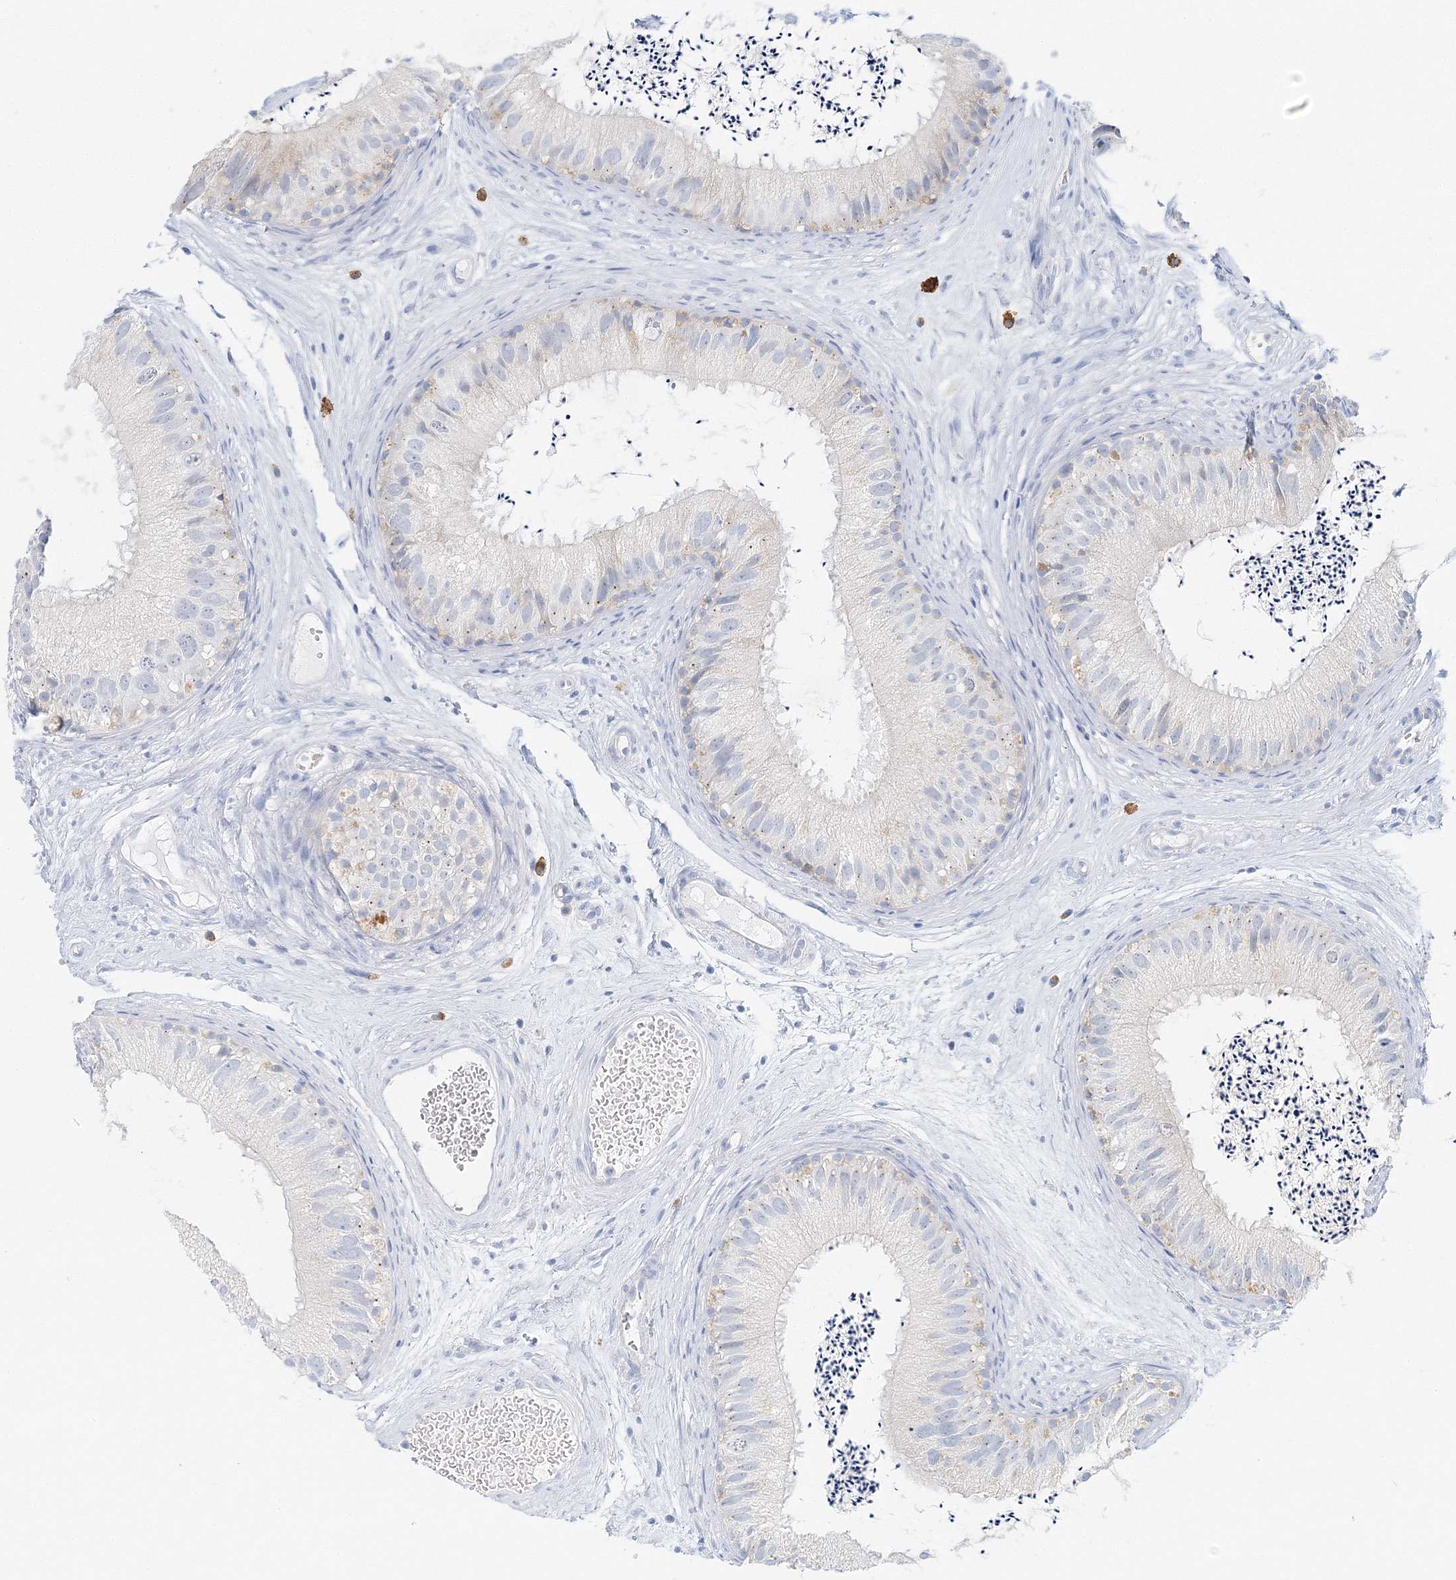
{"staining": {"intensity": "negative", "quantity": "none", "location": "none"}, "tissue": "epididymis", "cell_type": "Glandular cells", "image_type": "normal", "snomed": [{"axis": "morphology", "description": "Normal tissue, NOS"}, {"axis": "topography", "description": "Epididymis"}], "caption": "Immunohistochemistry (IHC) image of normal epididymis: epididymis stained with DAB (3,3'-diaminobenzidine) reveals no significant protein expression in glandular cells. (DAB IHC with hematoxylin counter stain).", "gene": "VILL", "patient": {"sex": "male", "age": 77}}